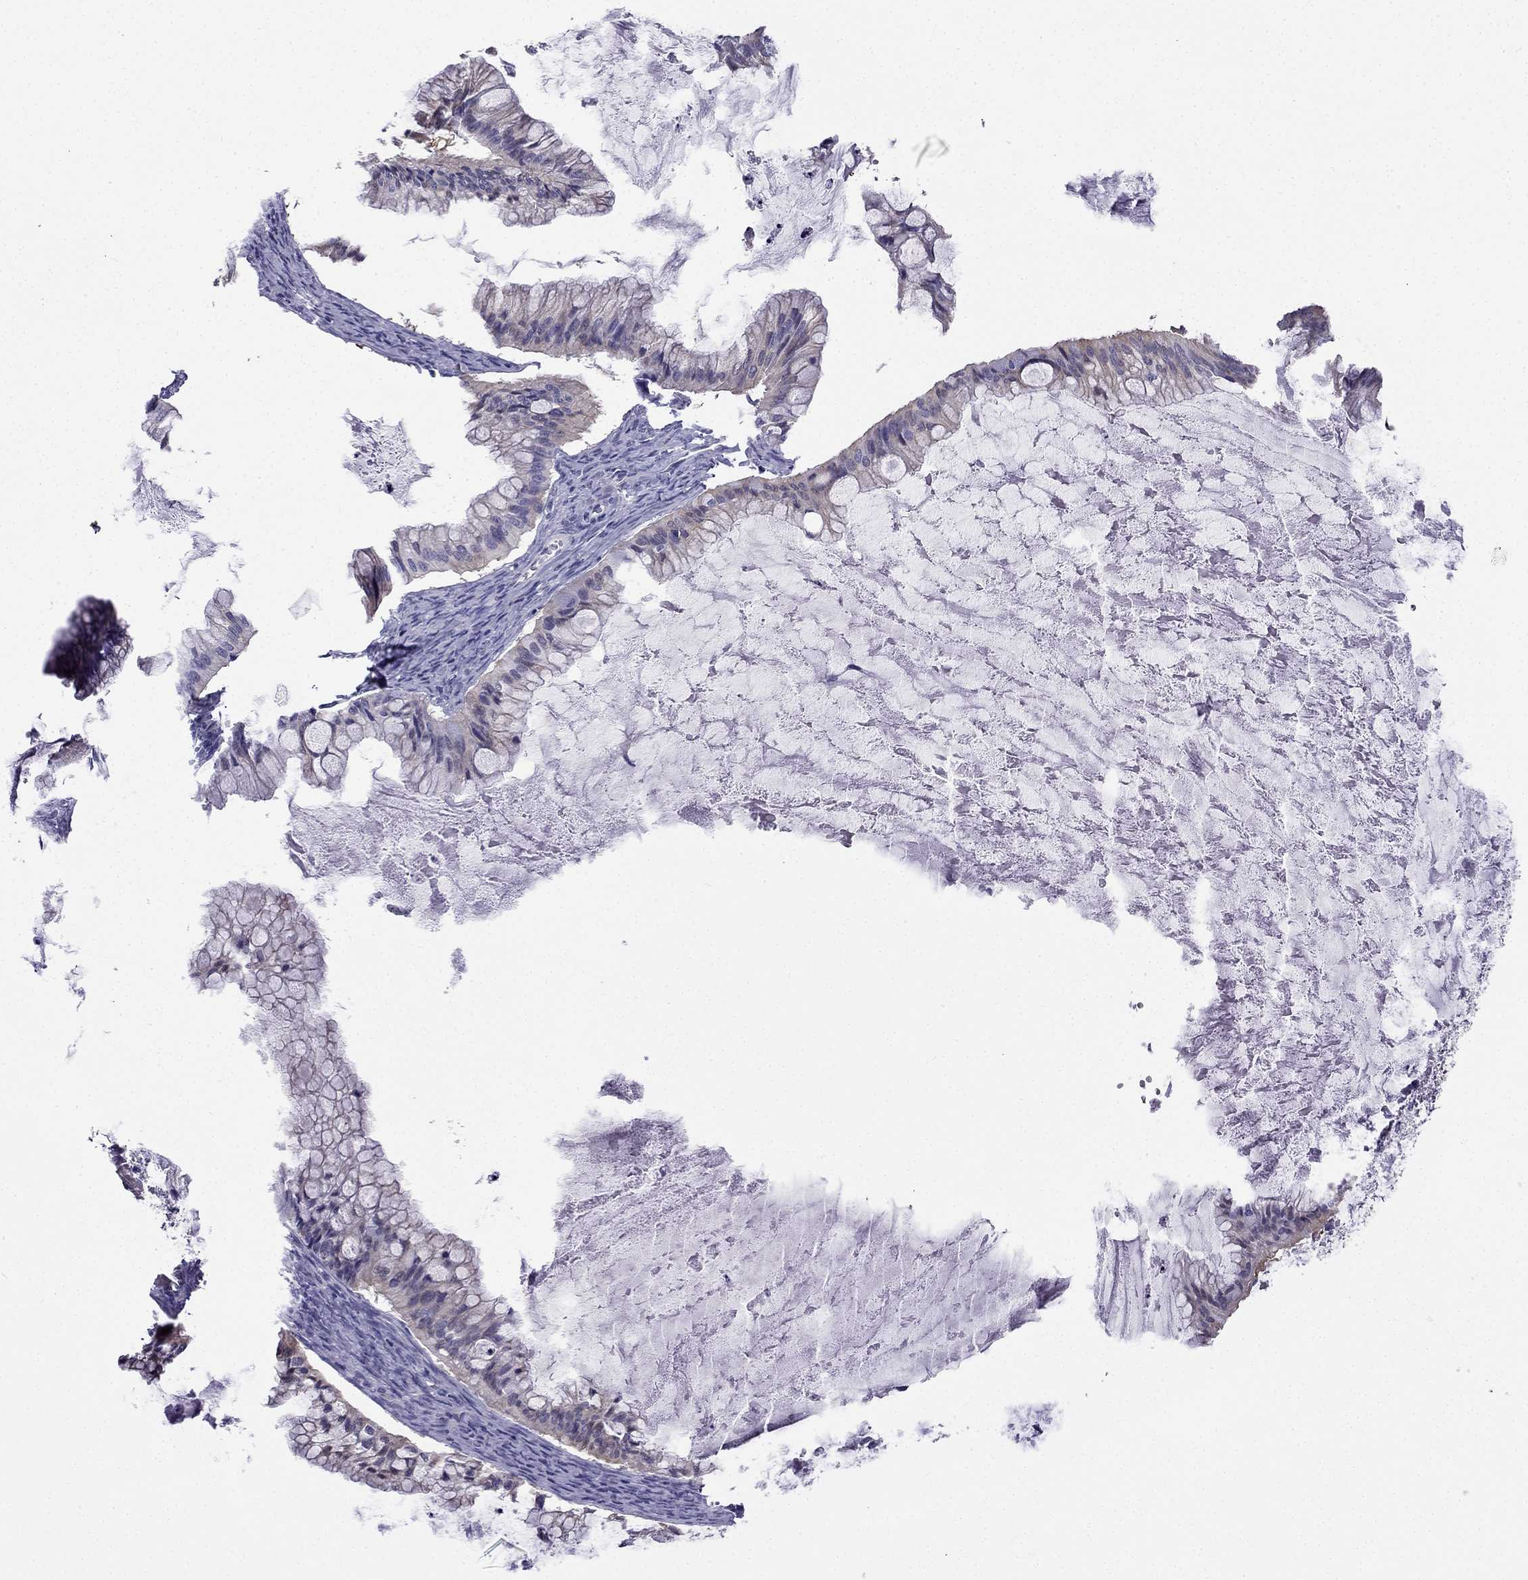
{"staining": {"intensity": "negative", "quantity": "none", "location": "none"}, "tissue": "ovarian cancer", "cell_type": "Tumor cells", "image_type": "cancer", "snomed": [{"axis": "morphology", "description": "Cystadenocarcinoma, mucinous, NOS"}, {"axis": "topography", "description": "Ovary"}], "caption": "There is no significant positivity in tumor cells of mucinous cystadenocarcinoma (ovarian).", "gene": "KCNJ10", "patient": {"sex": "female", "age": 57}}